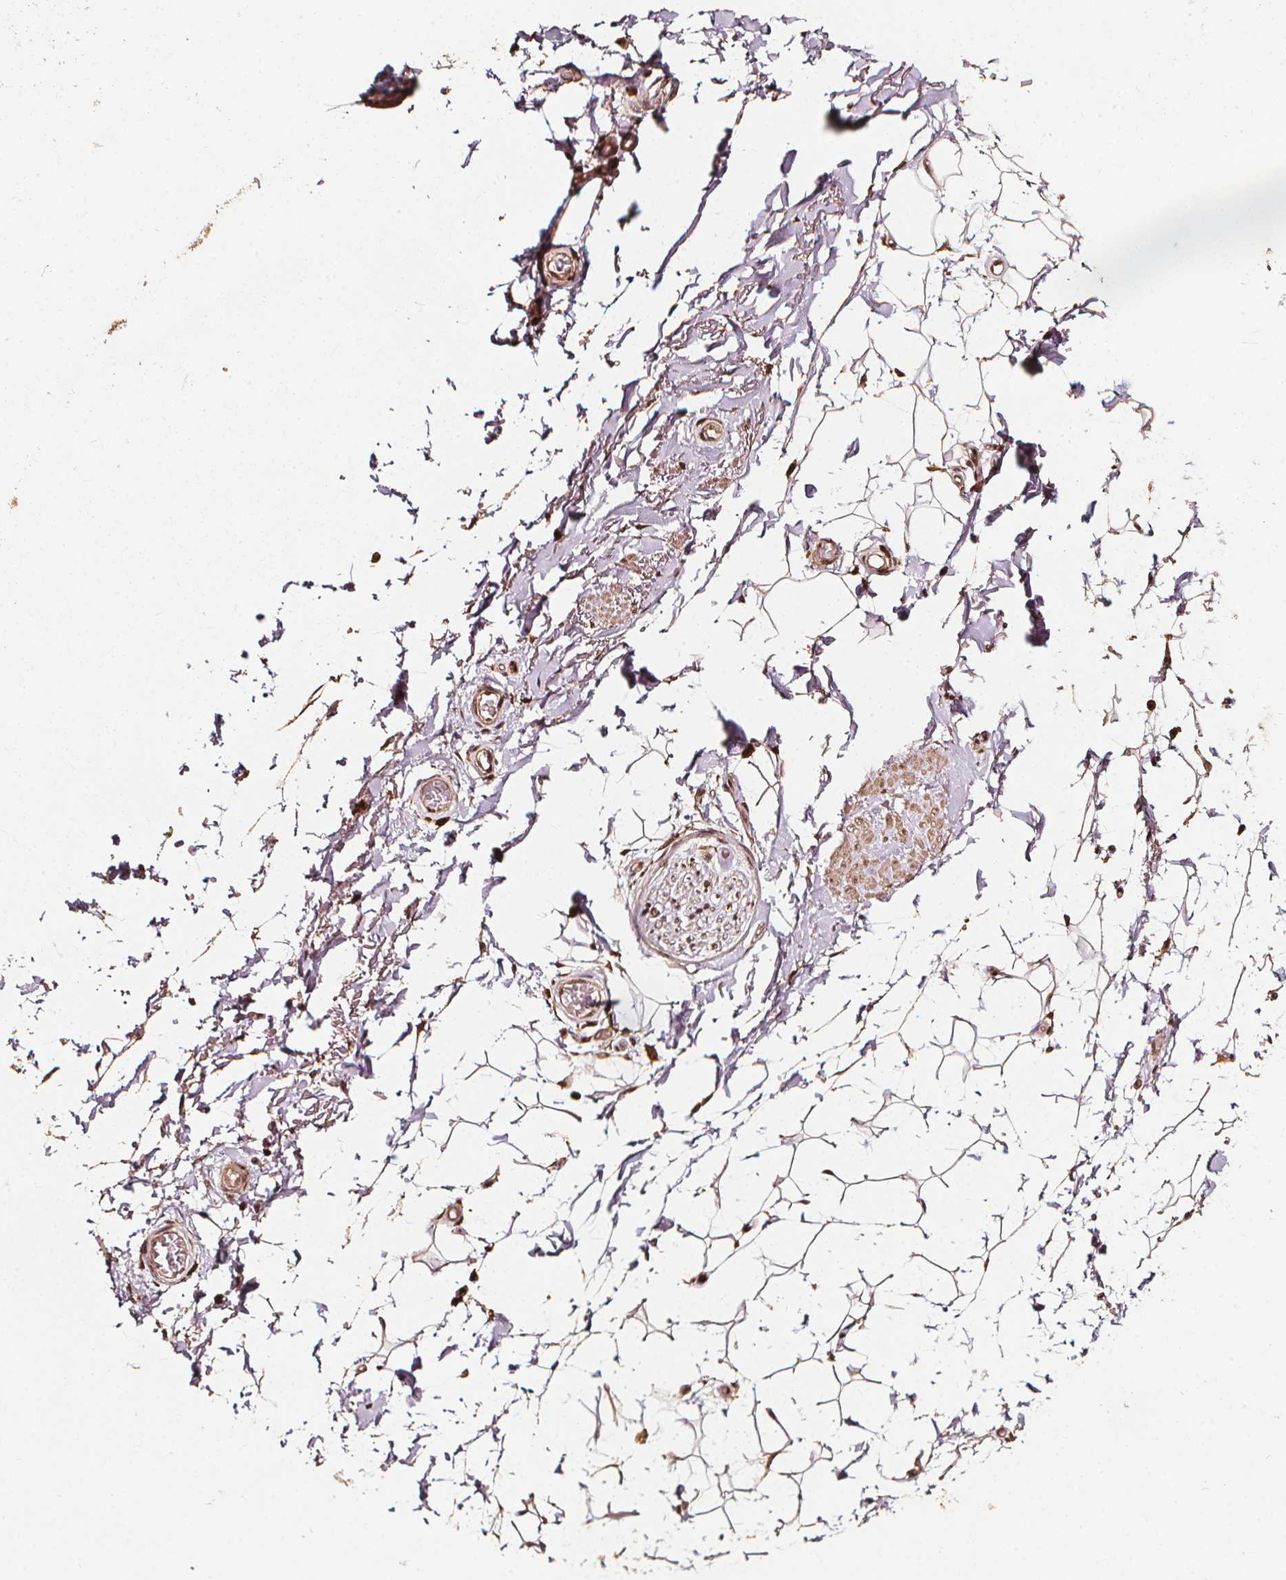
{"staining": {"intensity": "moderate", "quantity": ">75%", "location": "nuclear"}, "tissue": "adipose tissue", "cell_type": "Adipocytes", "image_type": "normal", "snomed": [{"axis": "morphology", "description": "Normal tissue, NOS"}, {"axis": "topography", "description": "Anal"}, {"axis": "topography", "description": "Peripheral nerve tissue"}], "caption": "Adipocytes show medium levels of moderate nuclear expression in about >75% of cells in unremarkable human adipose tissue. Using DAB (brown) and hematoxylin (blue) stains, captured at high magnification using brightfield microscopy.", "gene": "EXOSC9", "patient": {"sex": "male", "age": 53}}